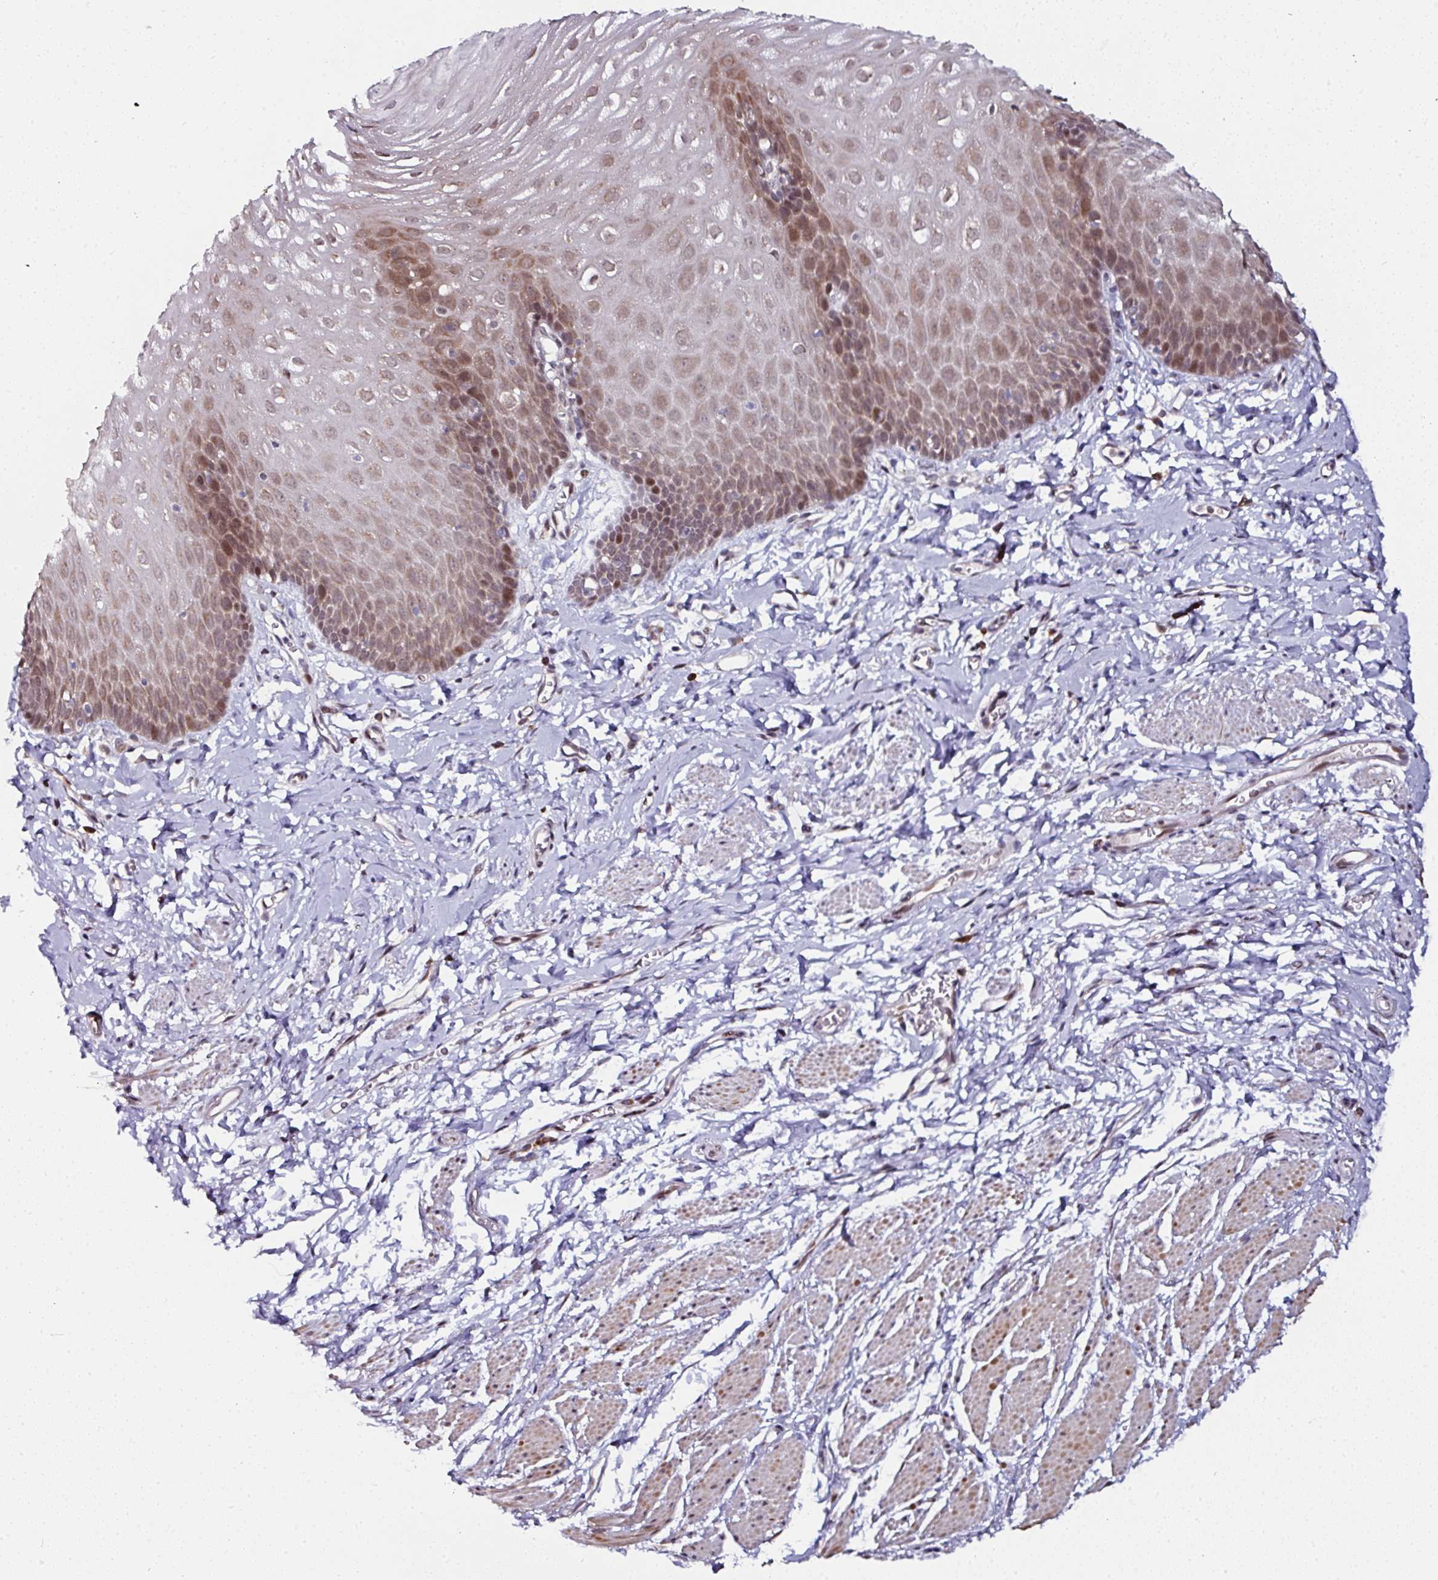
{"staining": {"intensity": "moderate", "quantity": "25%-75%", "location": "cytoplasmic/membranous,nuclear"}, "tissue": "esophagus", "cell_type": "Squamous epithelial cells", "image_type": "normal", "snomed": [{"axis": "morphology", "description": "Normal tissue, NOS"}, {"axis": "topography", "description": "Esophagus"}], "caption": "Immunohistochemical staining of normal human esophagus reveals medium levels of moderate cytoplasmic/membranous,nuclear positivity in about 25%-75% of squamous epithelial cells. (Brightfield microscopy of DAB IHC at high magnification).", "gene": "APOLD1", "patient": {"sex": "male", "age": 70}}